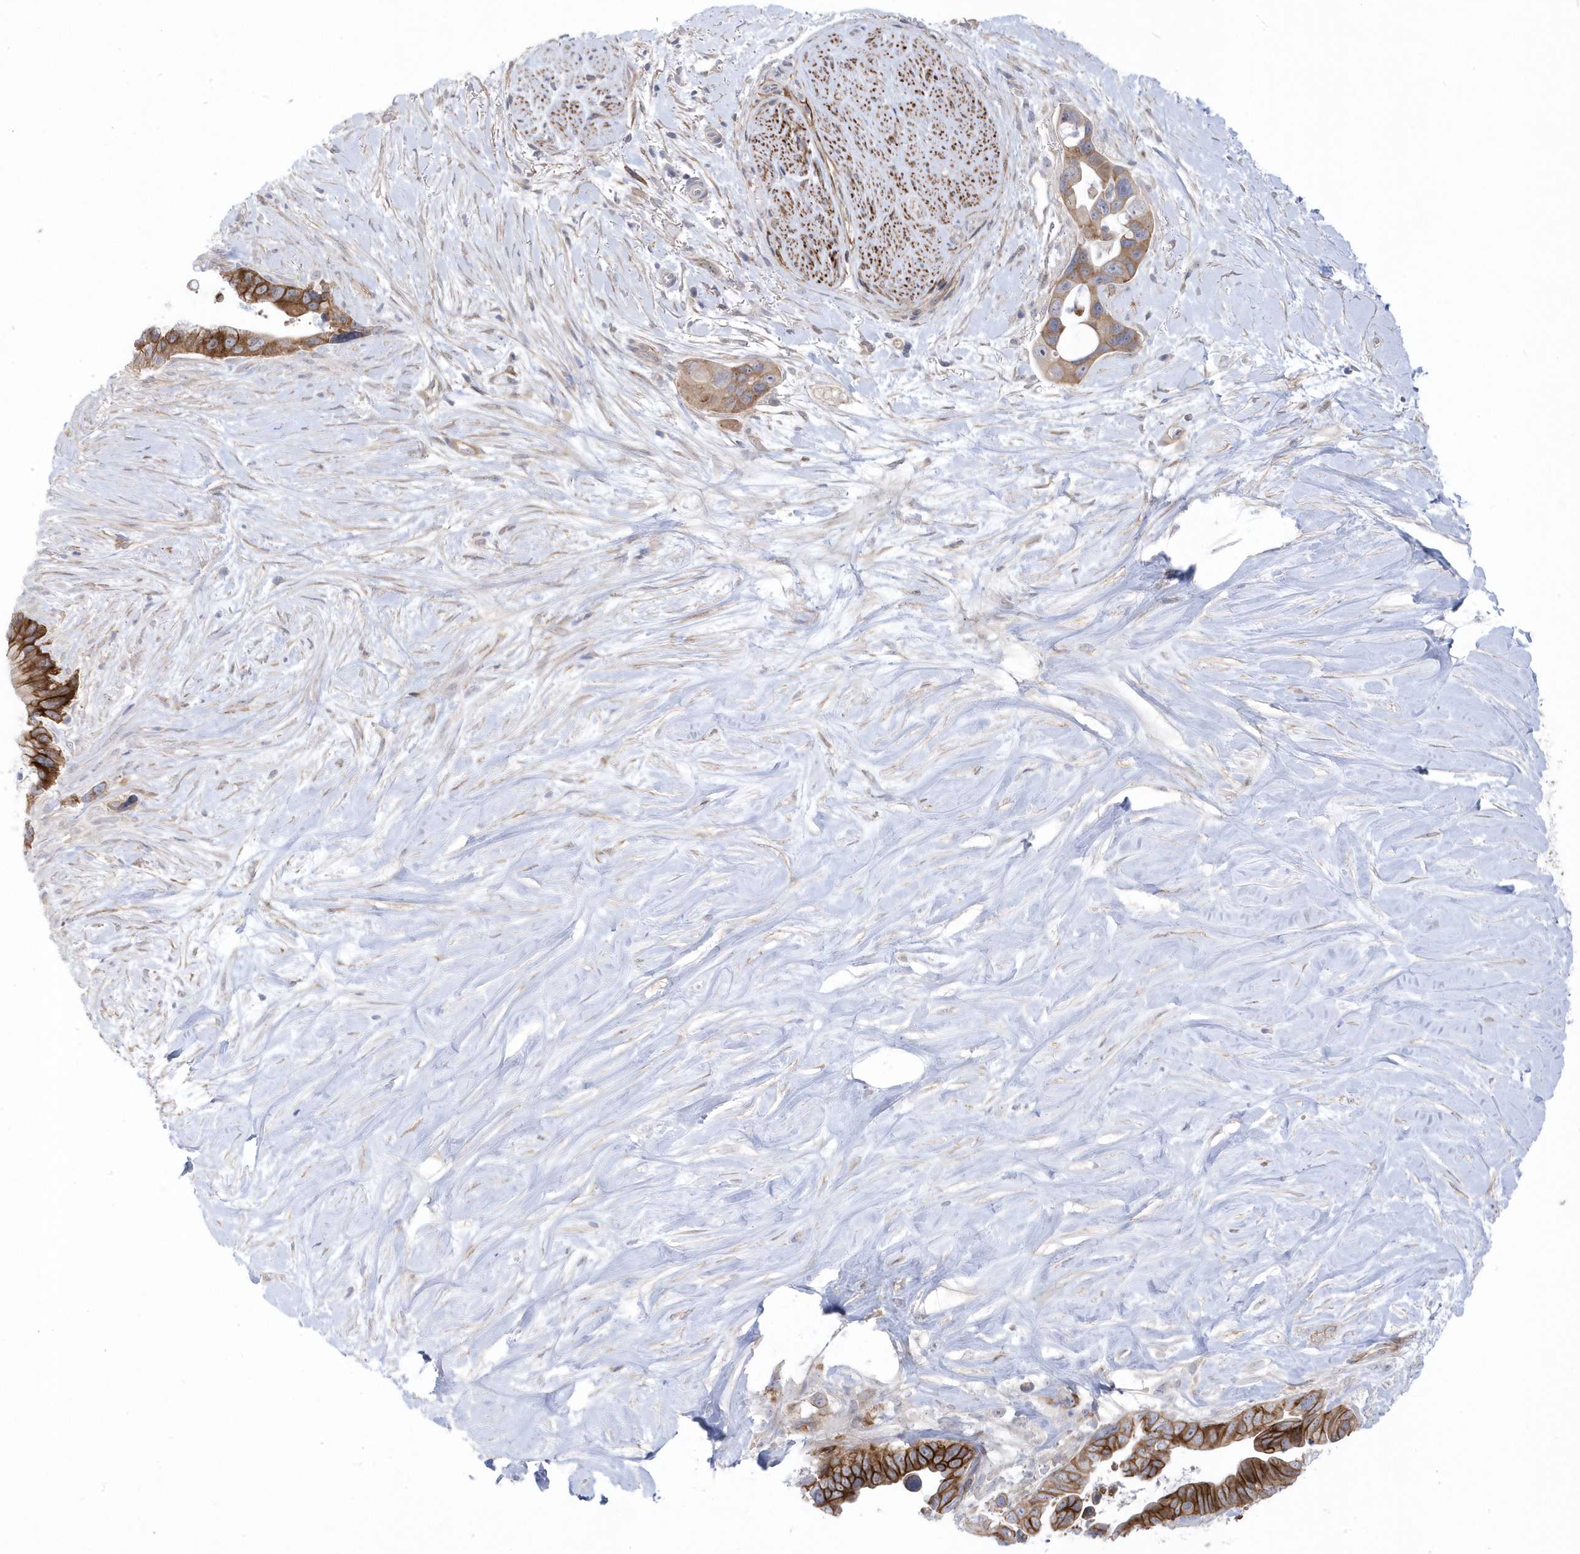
{"staining": {"intensity": "strong", "quantity": ">75%", "location": "cytoplasmic/membranous"}, "tissue": "pancreatic cancer", "cell_type": "Tumor cells", "image_type": "cancer", "snomed": [{"axis": "morphology", "description": "Adenocarcinoma, NOS"}, {"axis": "topography", "description": "Pancreas"}], "caption": "Immunohistochemical staining of human pancreatic cancer (adenocarcinoma) reveals high levels of strong cytoplasmic/membranous protein staining in approximately >75% of tumor cells.", "gene": "ANAPC1", "patient": {"sex": "female", "age": 72}}